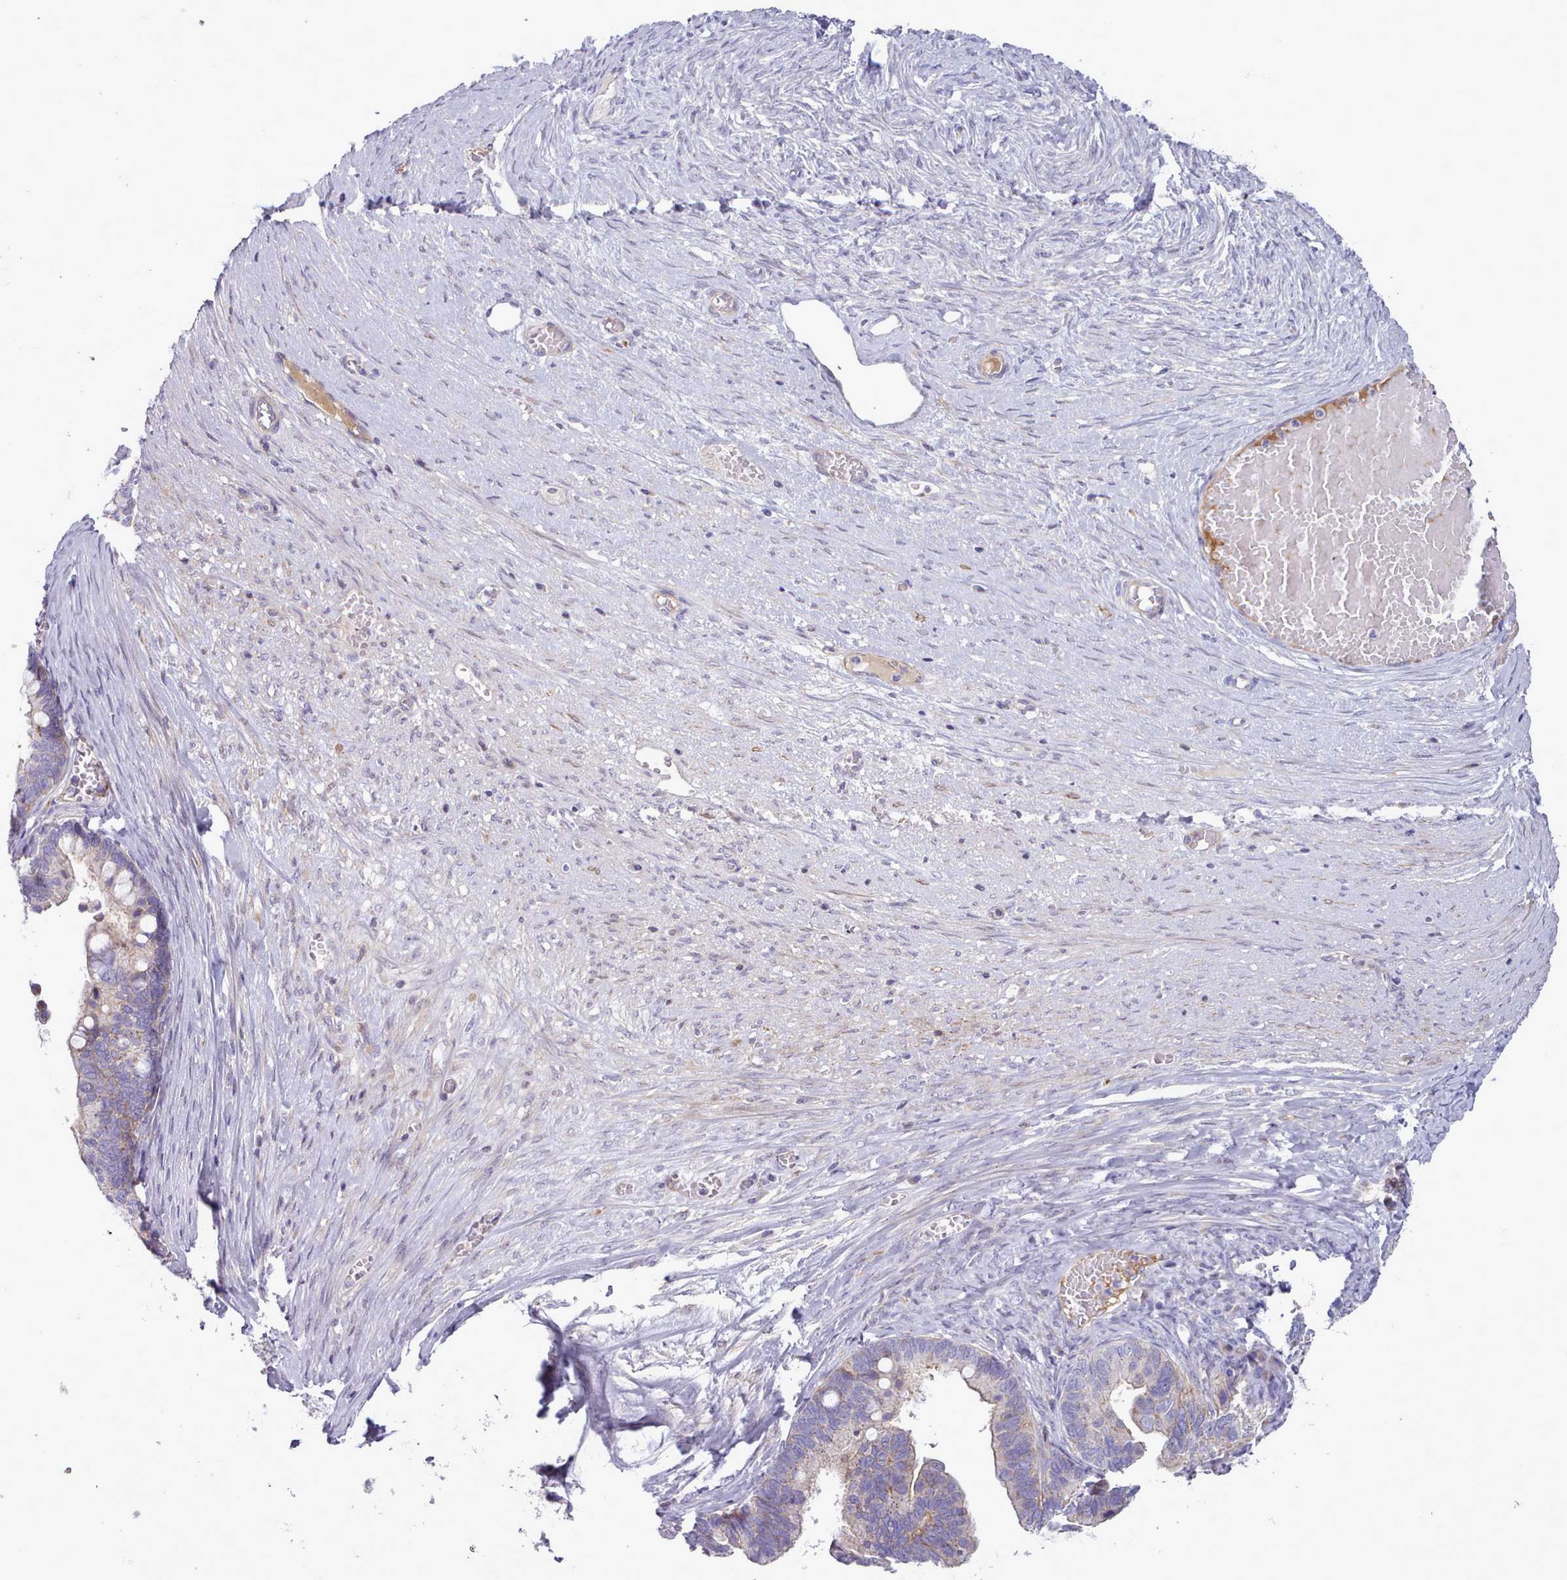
{"staining": {"intensity": "weak", "quantity": "<25%", "location": "cytoplasmic/membranous"}, "tissue": "ovarian cancer", "cell_type": "Tumor cells", "image_type": "cancer", "snomed": [{"axis": "morphology", "description": "Cystadenocarcinoma, serous, NOS"}, {"axis": "topography", "description": "Ovary"}], "caption": "An image of ovarian cancer stained for a protein displays no brown staining in tumor cells.", "gene": "TENT4B", "patient": {"sex": "female", "age": 56}}